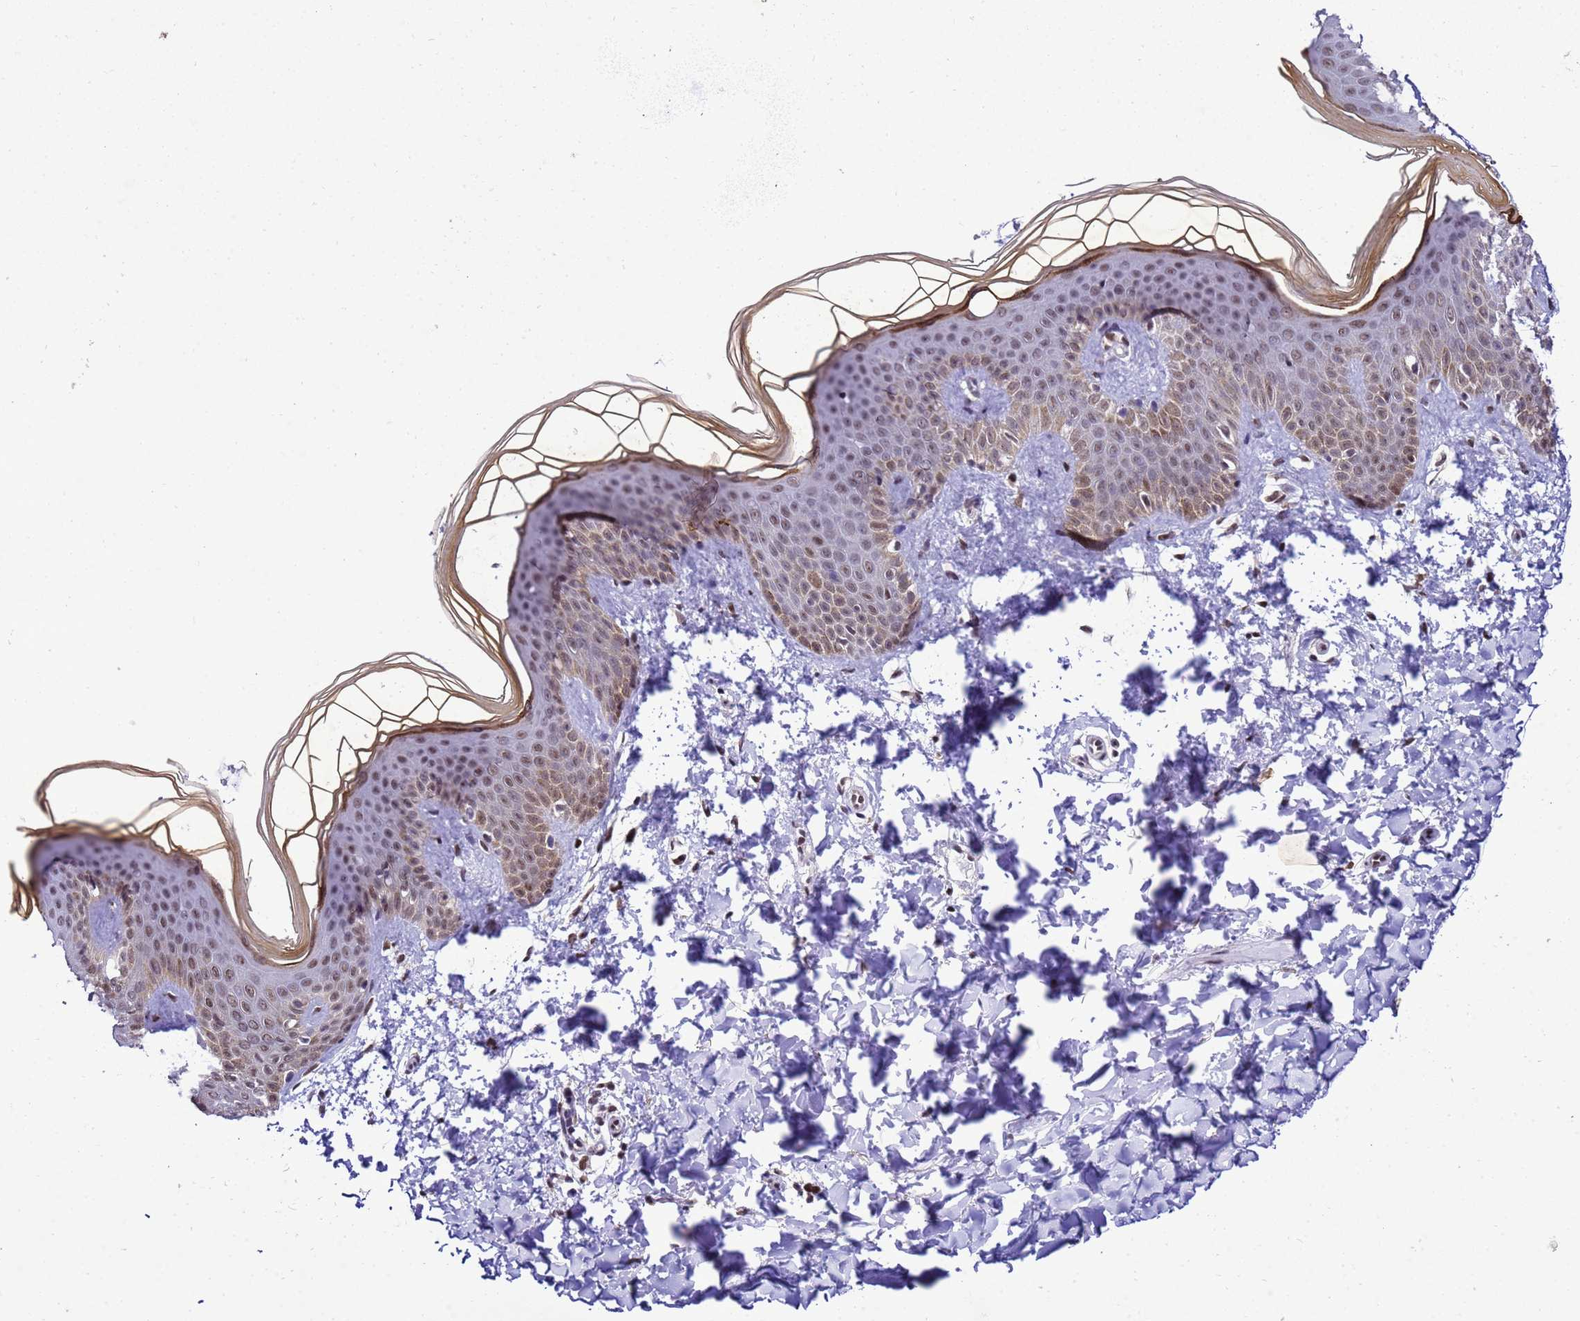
{"staining": {"intensity": "moderate", "quantity": ">75%", "location": "cytoplasmic/membranous,nuclear"}, "tissue": "skin", "cell_type": "Fibroblasts", "image_type": "normal", "snomed": [{"axis": "morphology", "description": "Normal tissue, NOS"}, {"axis": "topography", "description": "Skin"}], "caption": "Protein positivity by immunohistochemistry reveals moderate cytoplasmic/membranous,nuclear positivity in approximately >75% of fibroblasts in unremarkable skin. The staining is performed using DAB brown chromogen to label protein expression. The nuclei are counter-stained blue using hematoxylin.", "gene": "SMN1", "patient": {"sex": "male", "age": 36}}